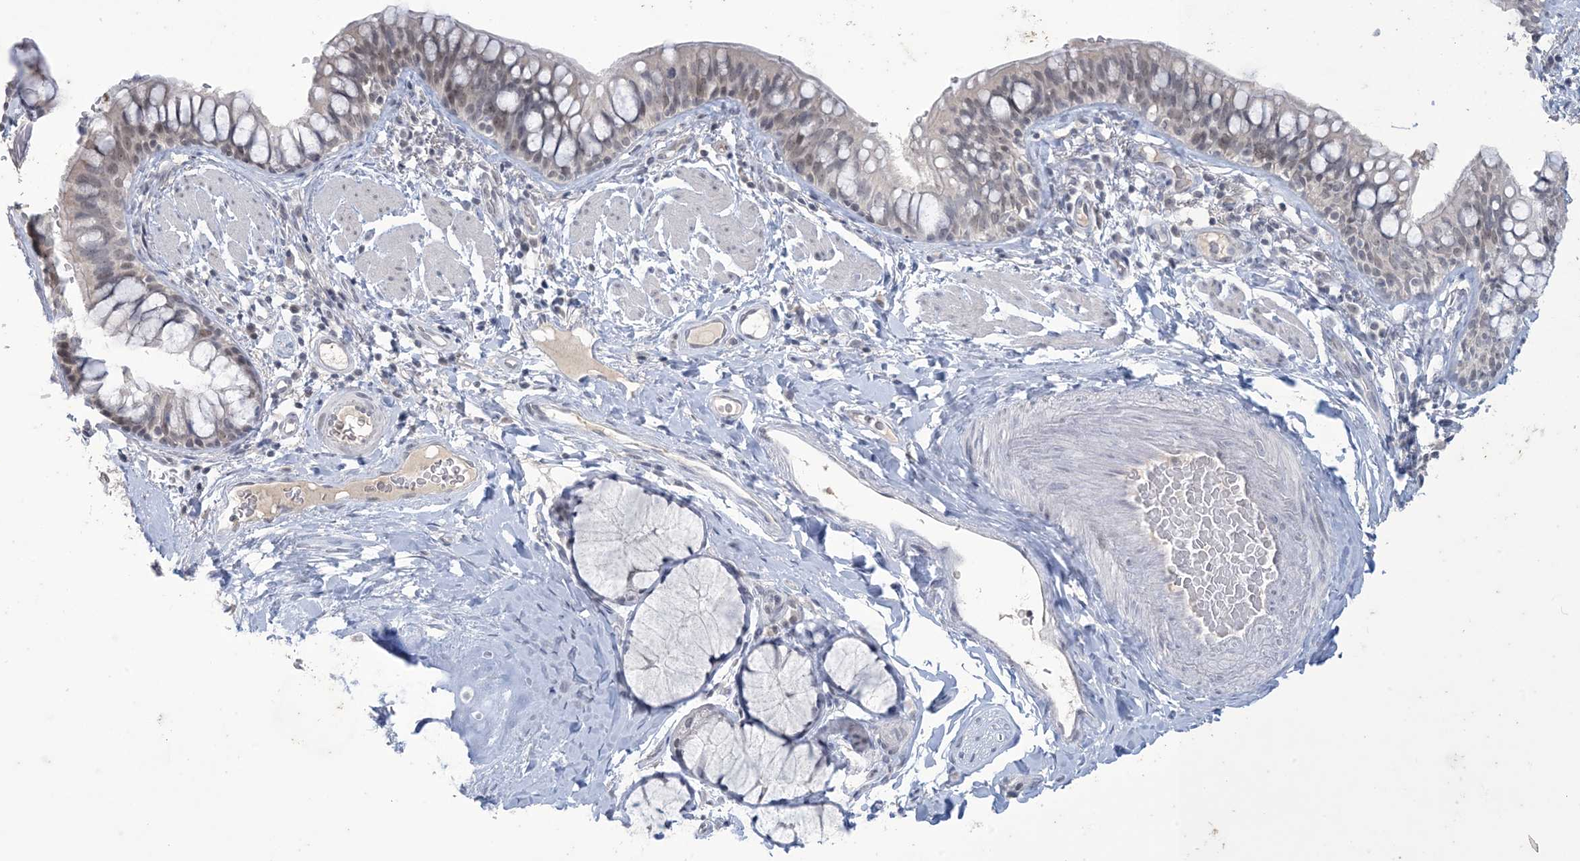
{"staining": {"intensity": "weak", "quantity": "<25%", "location": "nuclear"}, "tissue": "bronchus", "cell_type": "Respiratory epithelial cells", "image_type": "normal", "snomed": [{"axis": "morphology", "description": "Normal tissue, NOS"}, {"axis": "topography", "description": "Cartilage tissue"}, {"axis": "topography", "description": "Bronchus"}], "caption": "High magnification brightfield microscopy of normal bronchus stained with DAB (3,3'-diaminobenzidine) (brown) and counterstained with hematoxylin (blue): respiratory epithelial cells show no significant expression. (DAB (3,3'-diaminobenzidine) immunohistochemistry, high magnification).", "gene": "ZNF674", "patient": {"sex": "female", "age": 36}}